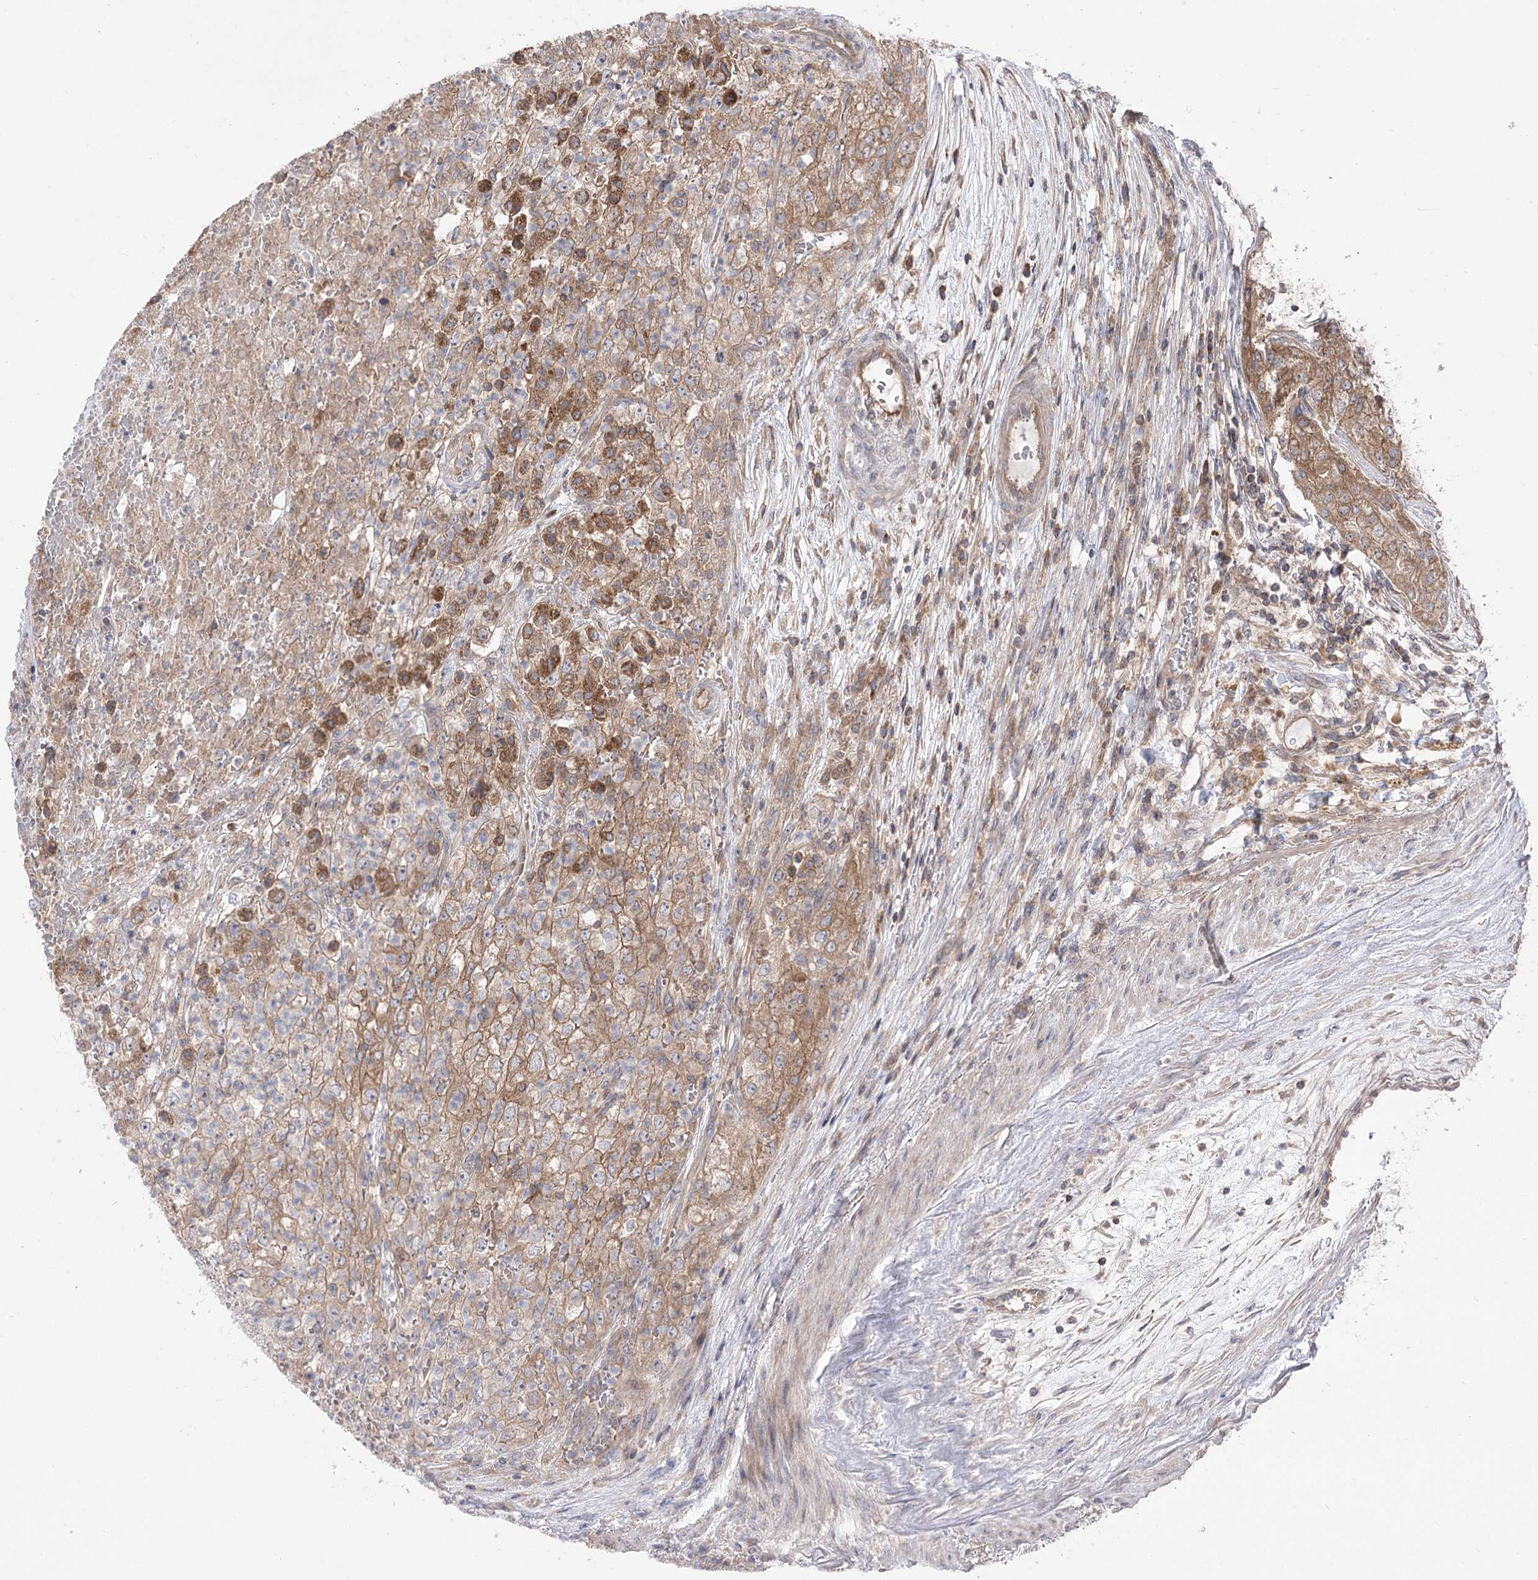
{"staining": {"intensity": "moderate", "quantity": ">75%", "location": "cytoplasmic/membranous"}, "tissue": "renal cancer", "cell_type": "Tumor cells", "image_type": "cancer", "snomed": [{"axis": "morphology", "description": "Adenocarcinoma, NOS"}, {"axis": "topography", "description": "Kidney"}], "caption": "Tumor cells reveal medium levels of moderate cytoplasmic/membranous expression in about >75% of cells in human adenocarcinoma (renal).", "gene": "XYLB", "patient": {"sex": "female", "age": 54}}